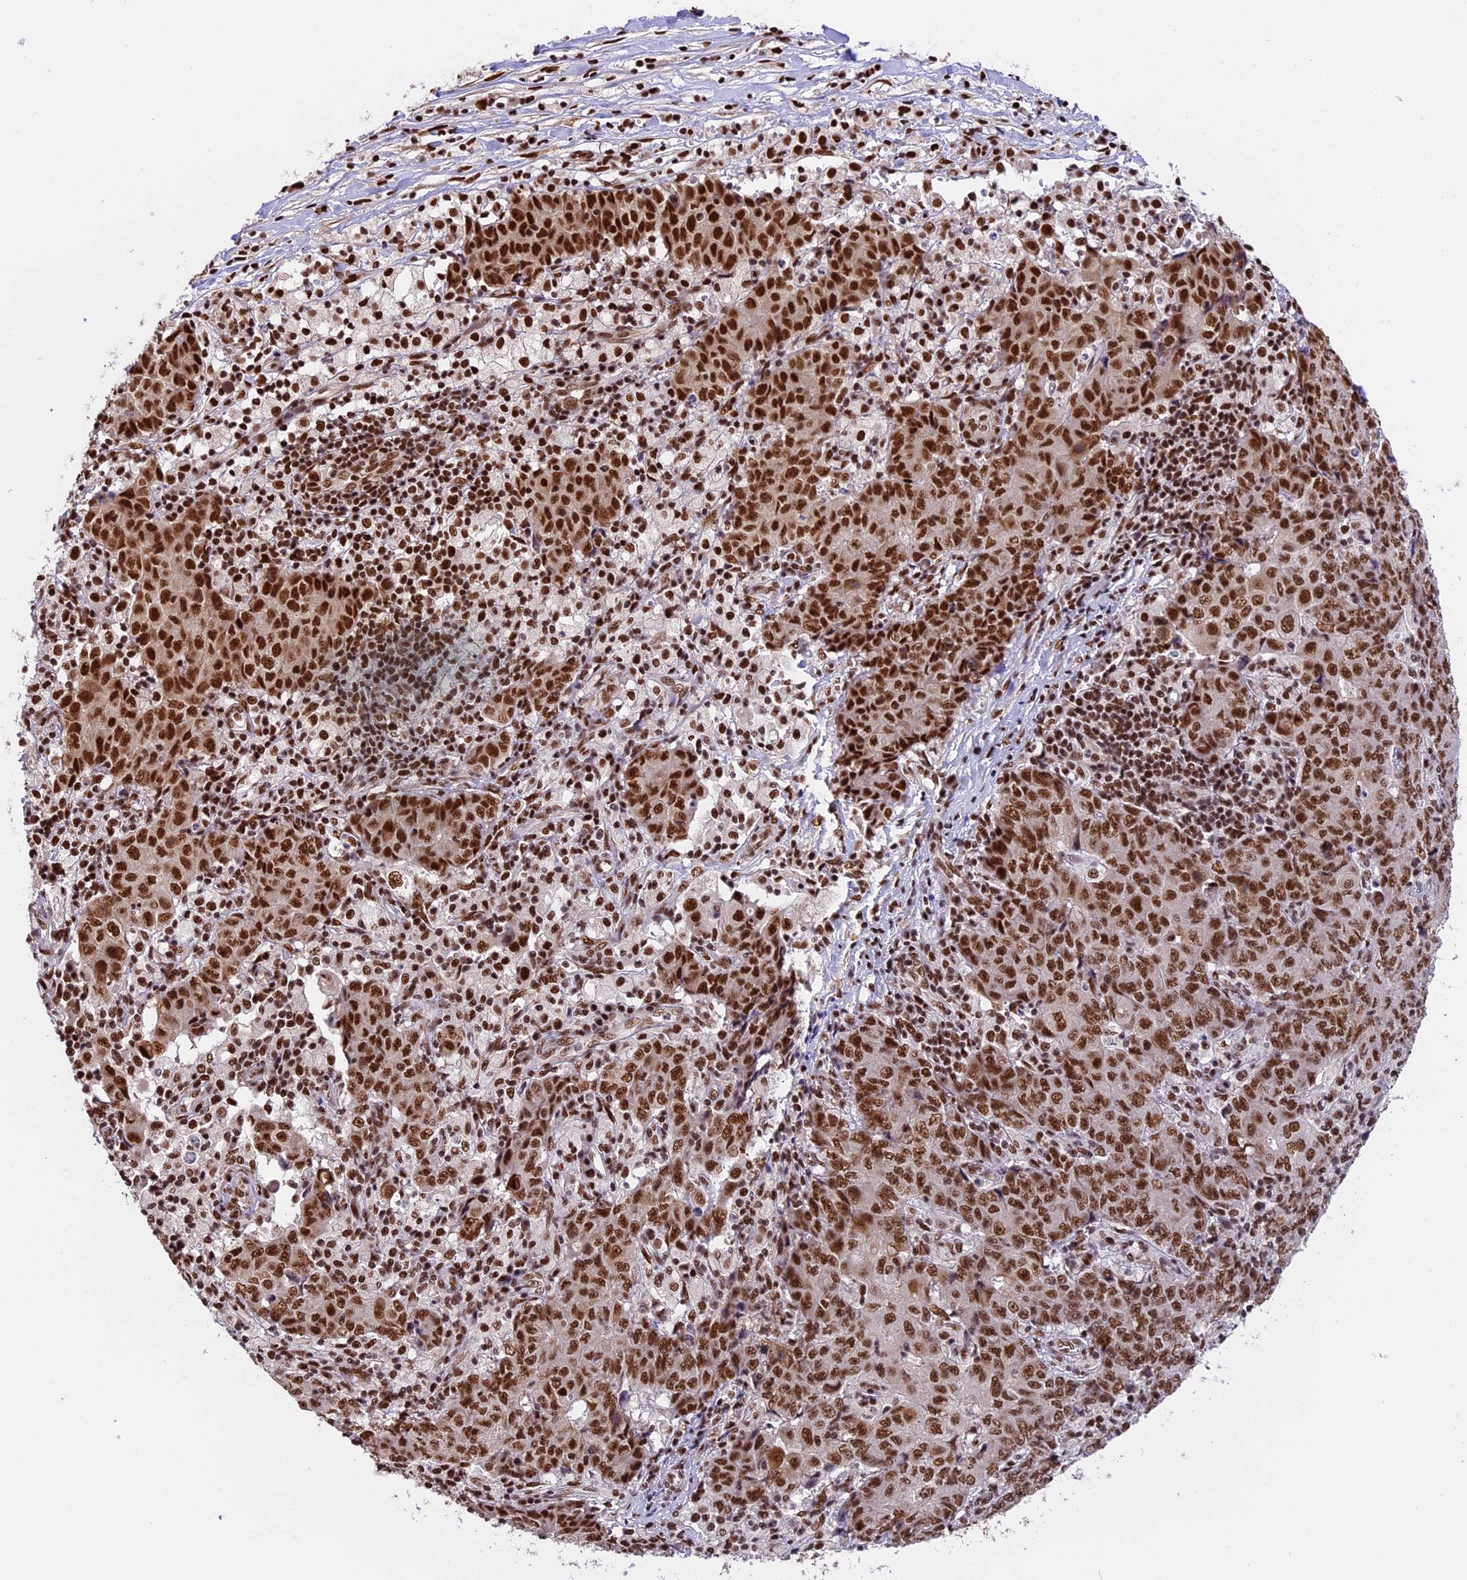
{"staining": {"intensity": "strong", "quantity": ">75%", "location": "nuclear"}, "tissue": "ovarian cancer", "cell_type": "Tumor cells", "image_type": "cancer", "snomed": [{"axis": "morphology", "description": "Carcinoma, endometroid"}, {"axis": "topography", "description": "Ovary"}], "caption": "DAB immunohistochemical staining of human ovarian endometroid carcinoma reveals strong nuclear protein expression in about >75% of tumor cells.", "gene": "RAMAC", "patient": {"sex": "female", "age": 42}}